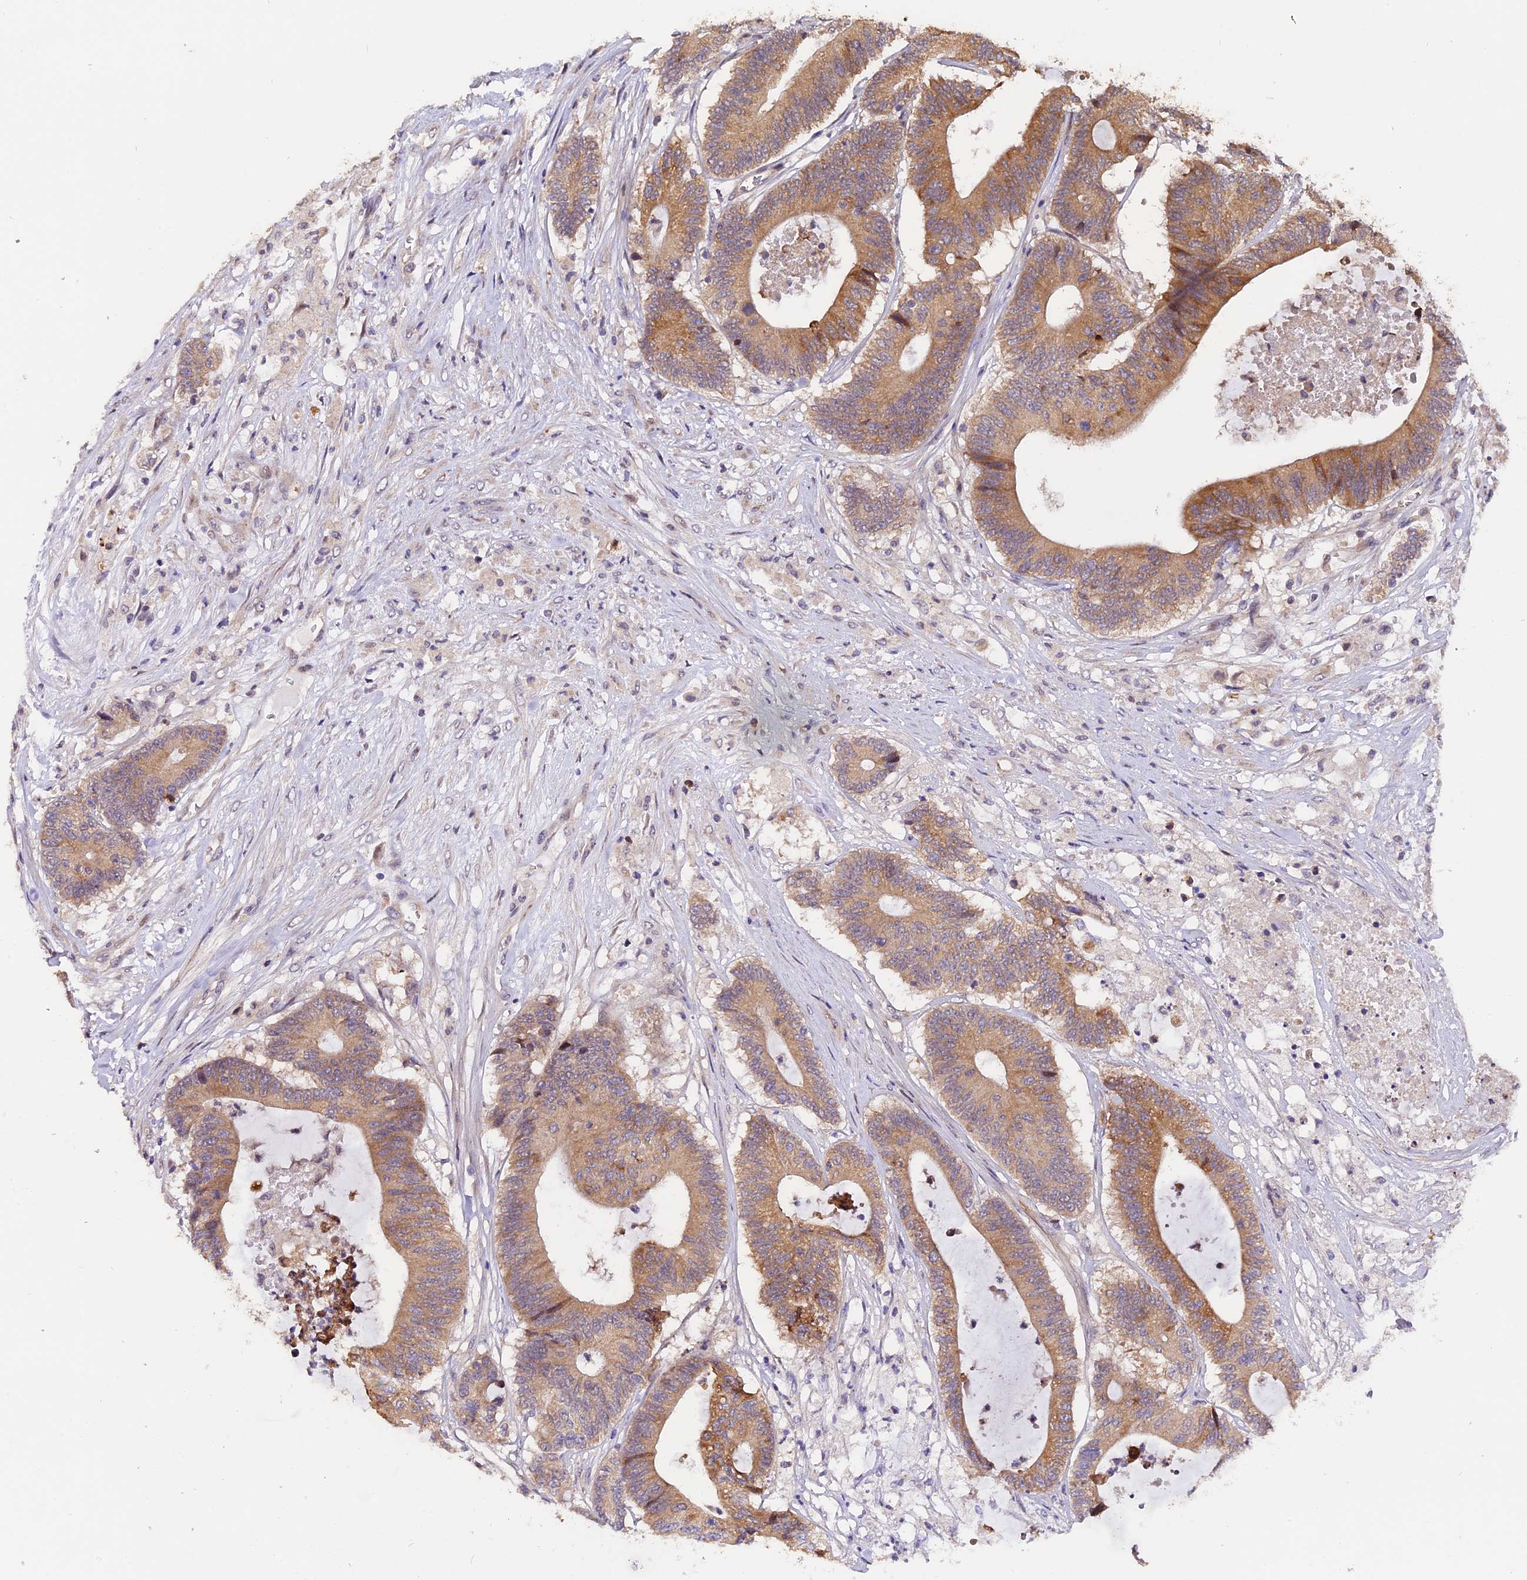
{"staining": {"intensity": "moderate", "quantity": ">75%", "location": "cytoplasmic/membranous"}, "tissue": "colorectal cancer", "cell_type": "Tumor cells", "image_type": "cancer", "snomed": [{"axis": "morphology", "description": "Adenocarcinoma, NOS"}, {"axis": "topography", "description": "Colon"}], "caption": "Adenocarcinoma (colorectal) was stained to show a protein in brown. There is medium levels of moderate cytoplasmic/membranous staining in about >75% of tumor cells.", "gene": "TRMT1", "patient": {"sex": "female", "age": 84}}